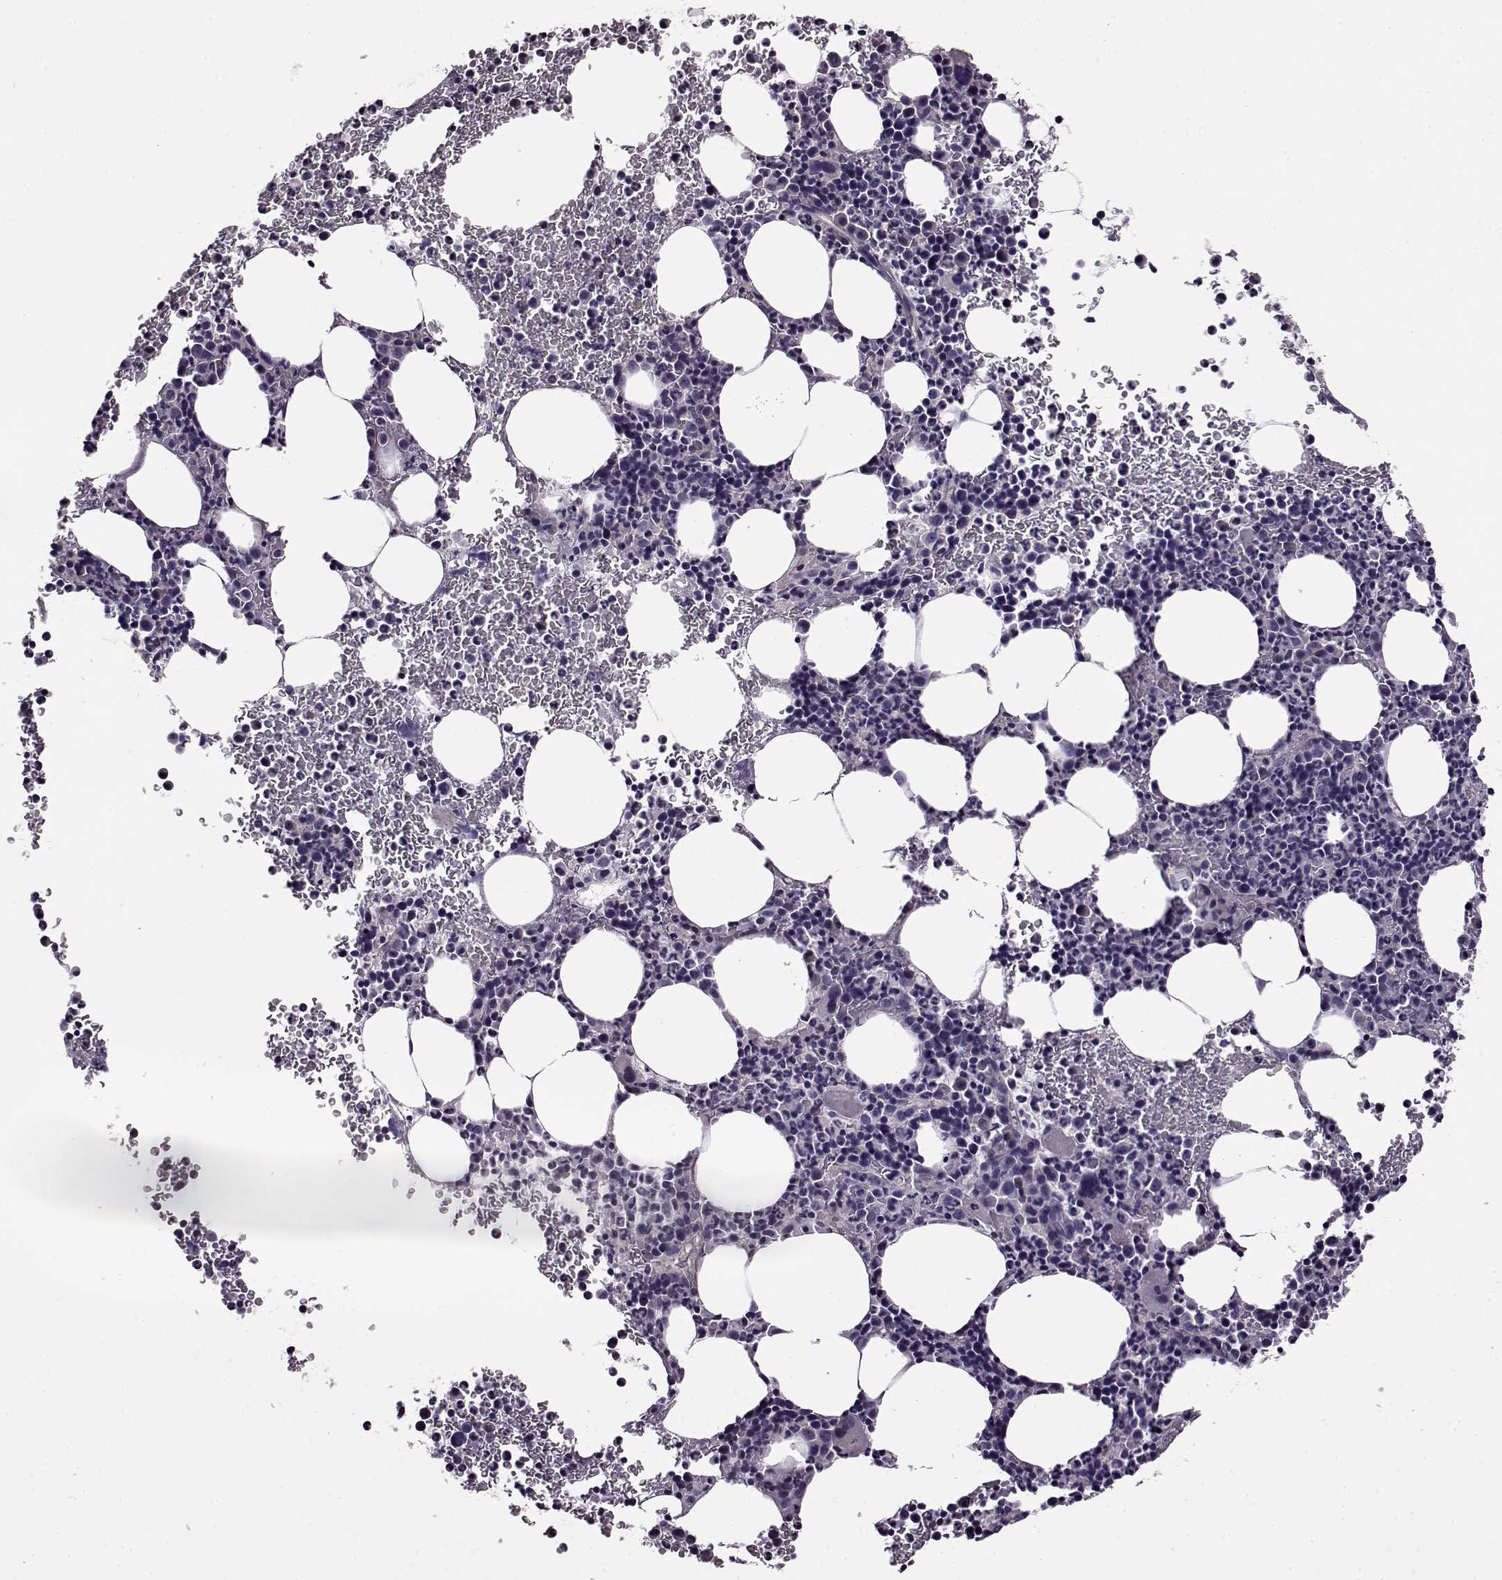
{"staining": {"intensity": "negative", "quantity": "none", "location": "none"}, "tissue": "bone marrow", "cell_type": "Hematopoietic cells", "image_type": "normal", "snomed": [{"axis": "morphology", "description": "Normal tissue, NOS"}, {"axis": "topography", "description": "Bone marrow"}], "caption": "Photomicrograph shows no protein positivity in hematopoietic cells of unremarkable bone marrow. (DAB immunohistochemistry (IHC), high magnification).", "gene": "EDDM3B", "patient": {"sex": "male", "age": 72}}